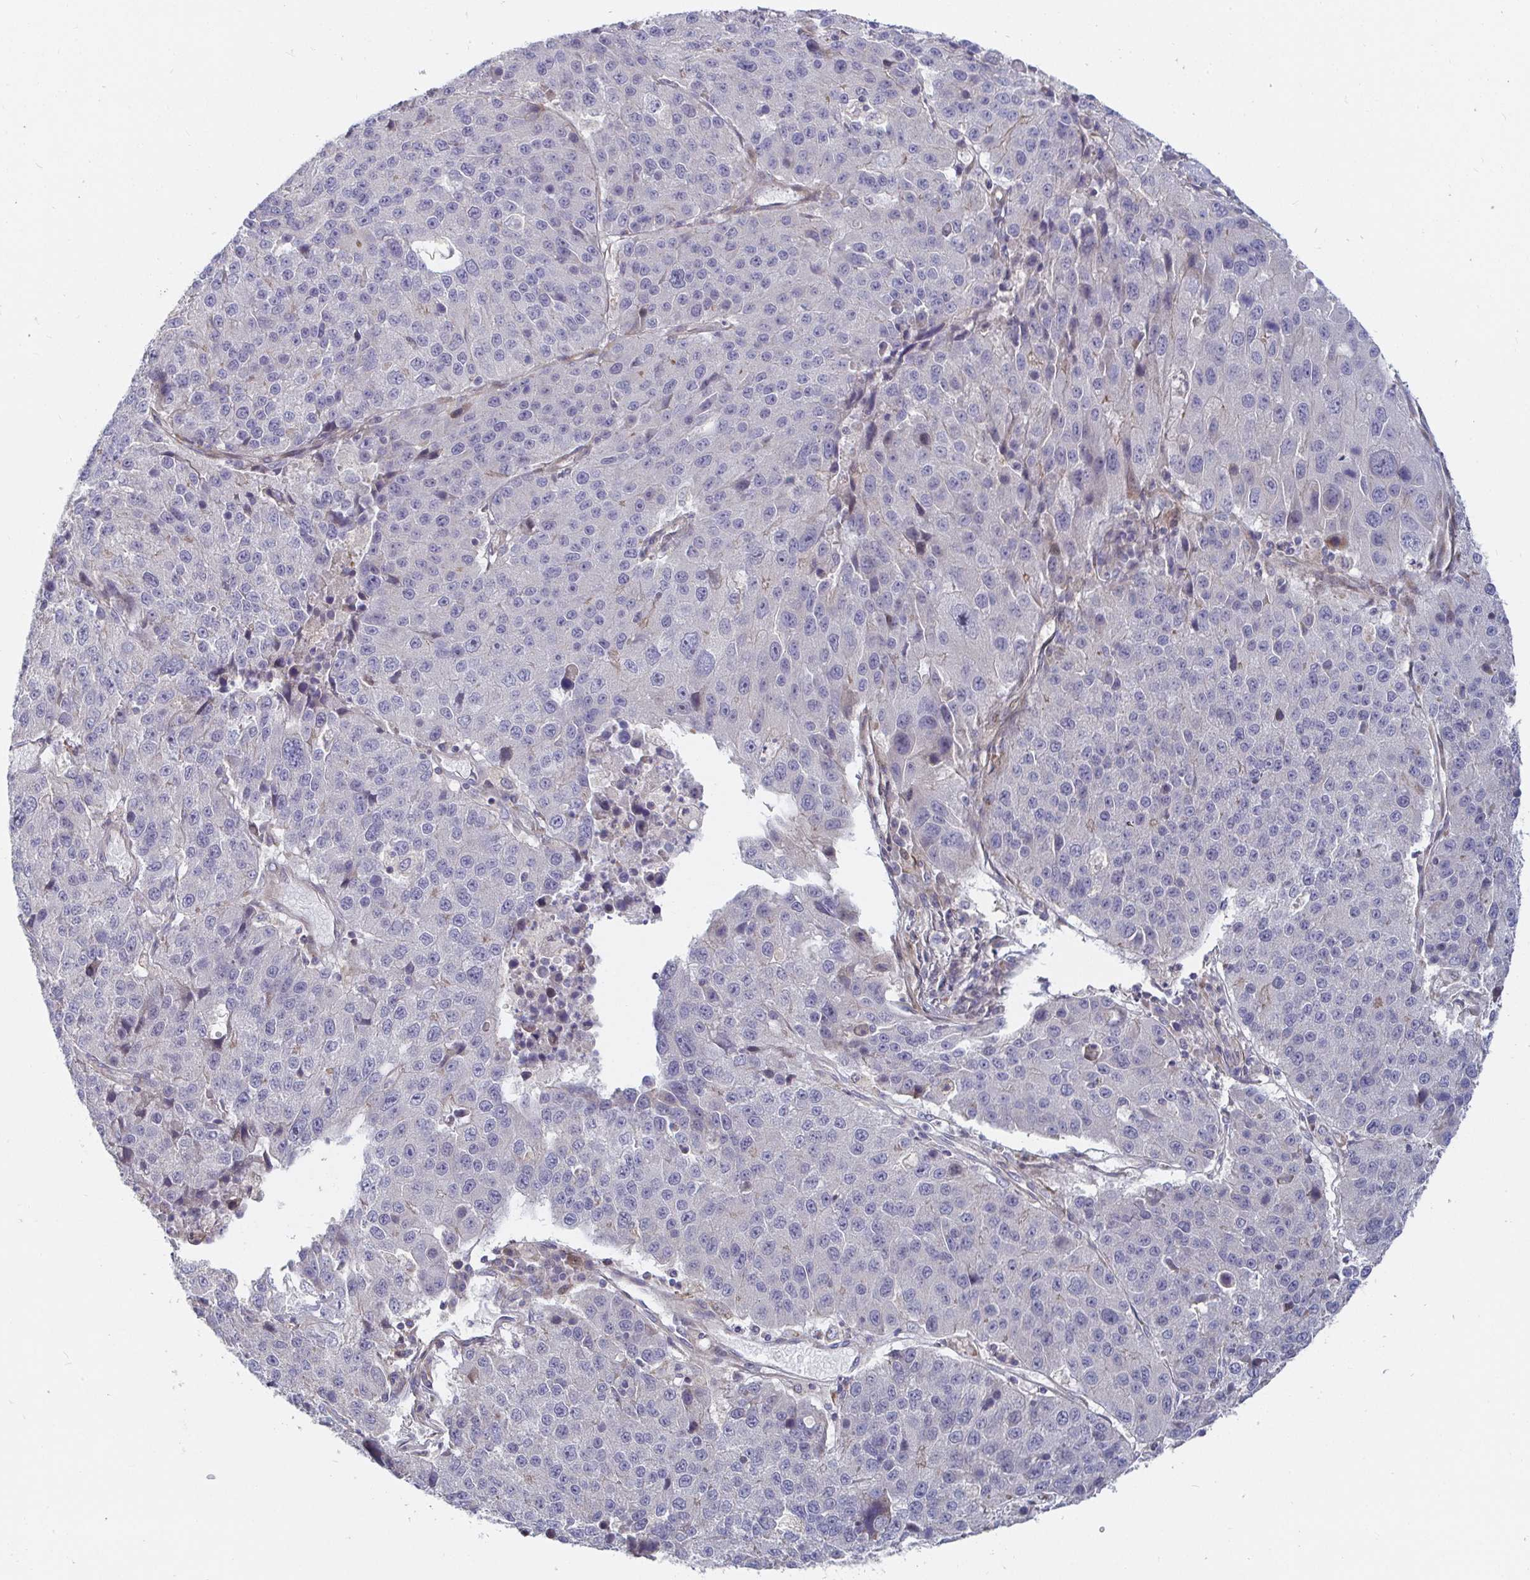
{"staining": {"intensity": "negative", "quantity": "none", "location": "none"}, "tissue": "stomach cancer", "cell_type": "Tumor cells", "image_type": "cancer", "snomed": [{"axis": "morphology", "description": "Adenocarcinoma, NOS"}, {"axis": "topography", "description": "Stomach"}], "caption": "This is a photomicrograph of immunohistochemistry (IHC) staining of stomach cancer (adenocarcinoma), which shows no staining in tumor cells.", "gene": "SSH2", "patient": {"sex": "male", "age": 71}}